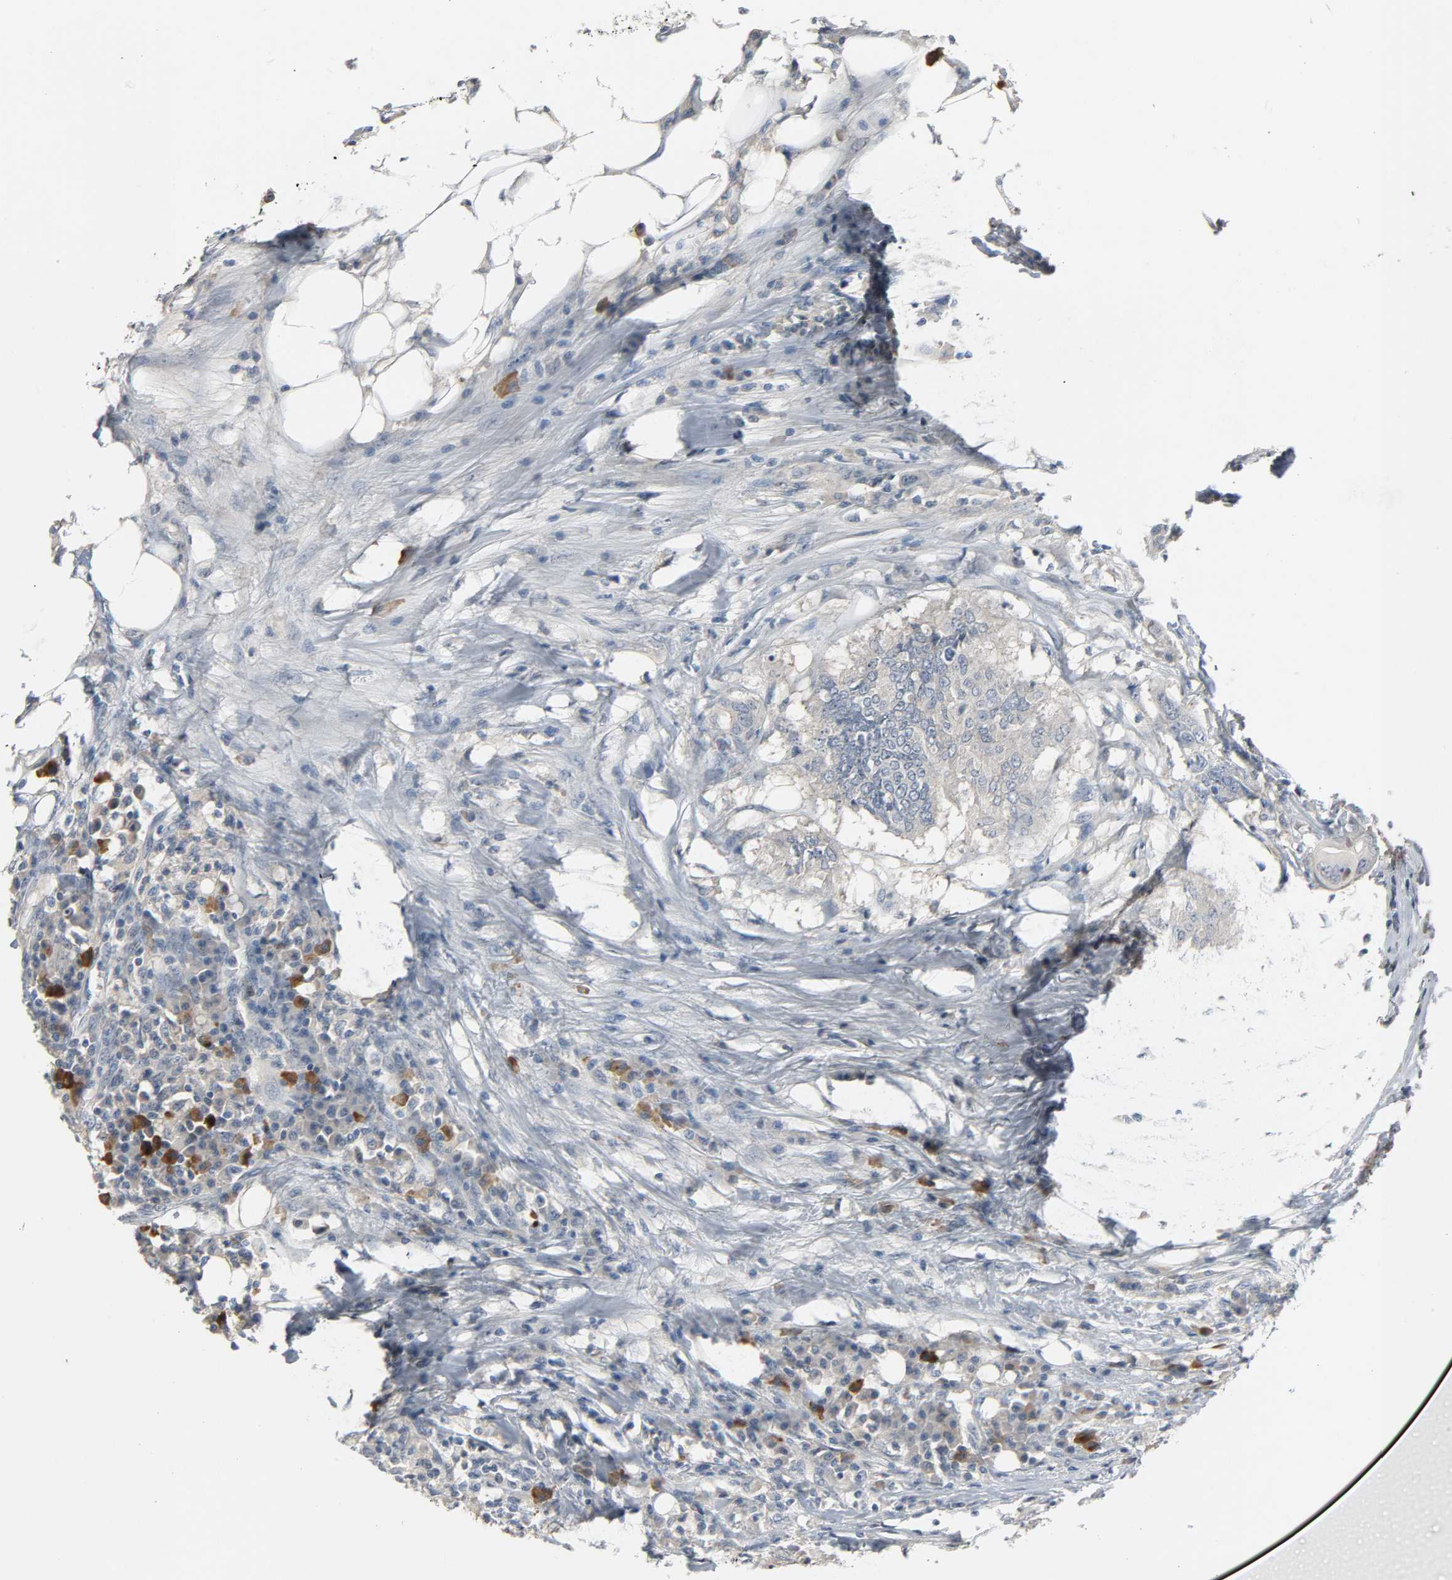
{"staining": {"intensity": "negative", "quantity": "none", "location": "none"}, "tissue": "colorectal cancer", "cell_type": "Tumor cells", "image_type": "cancer", "snomed": [{"axis": "morphology", "description": "Adenocarcinoma, NOS"}, {"axis": "topography", "description": "Colon"}], "caption": "Colorectal adenocarcinoma was stained to show a protein in brown. There is no significant positivity in tumor cells.", "gene": "CD4", "patient": {"sex": "male", "age": 71}}